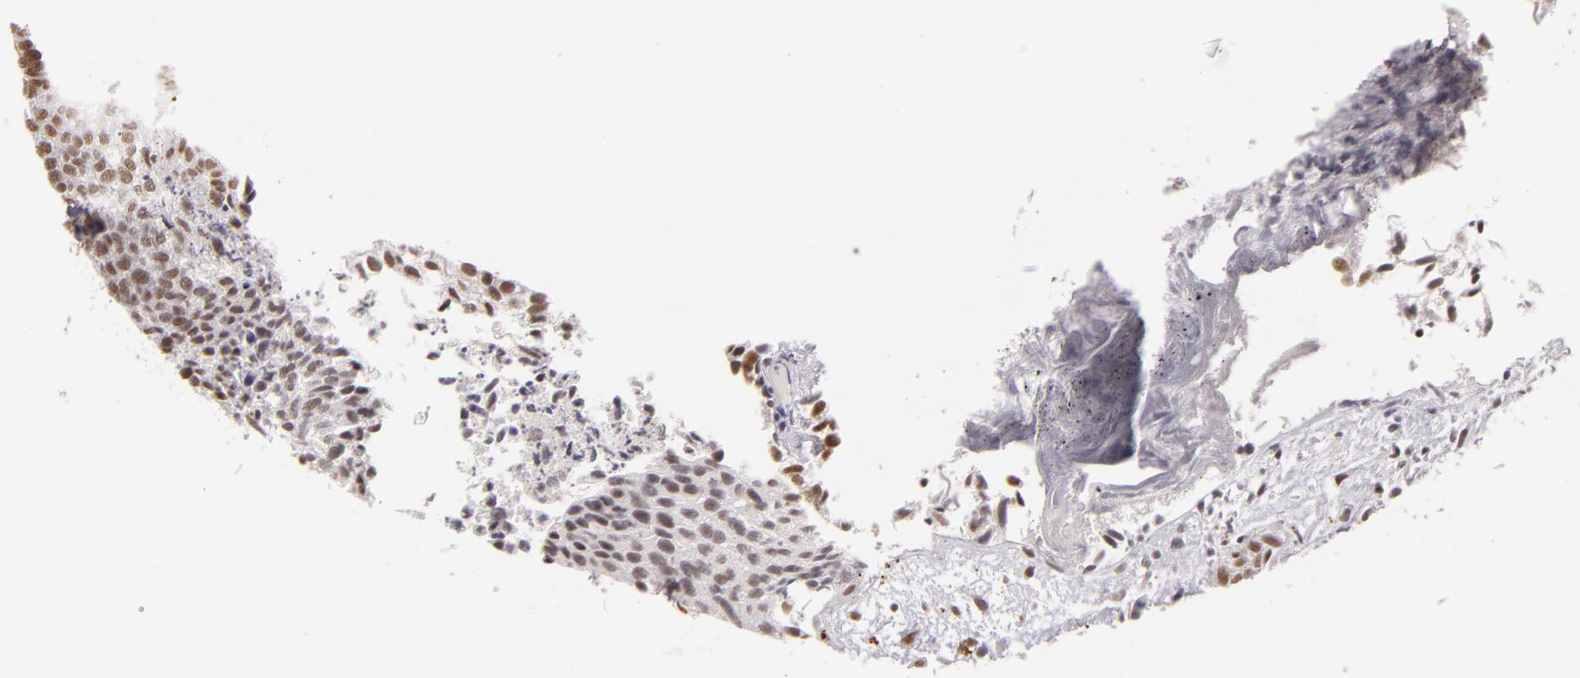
{"staining": {"intensity": "moderate", "quantity": ">75%", "location": "nuclear"}, "tissue": "urothelial cancer", "cell_type": "Tumor cells", "image_type": "cancer", "snomed": [{"axis": "morphology", "description": "Urothelial carcinoma, Low grade"}, {"axis": "topography", "description": "Urinary bladder"}], "caption": "This image shows immunohistochemistry staining of low-grade urothelial carcinoma, with medium moderate nuclear staining in approximately >75% of tumor cells.", "gene": "INTS6", "patient": {"sex": "male", "age": 84}}